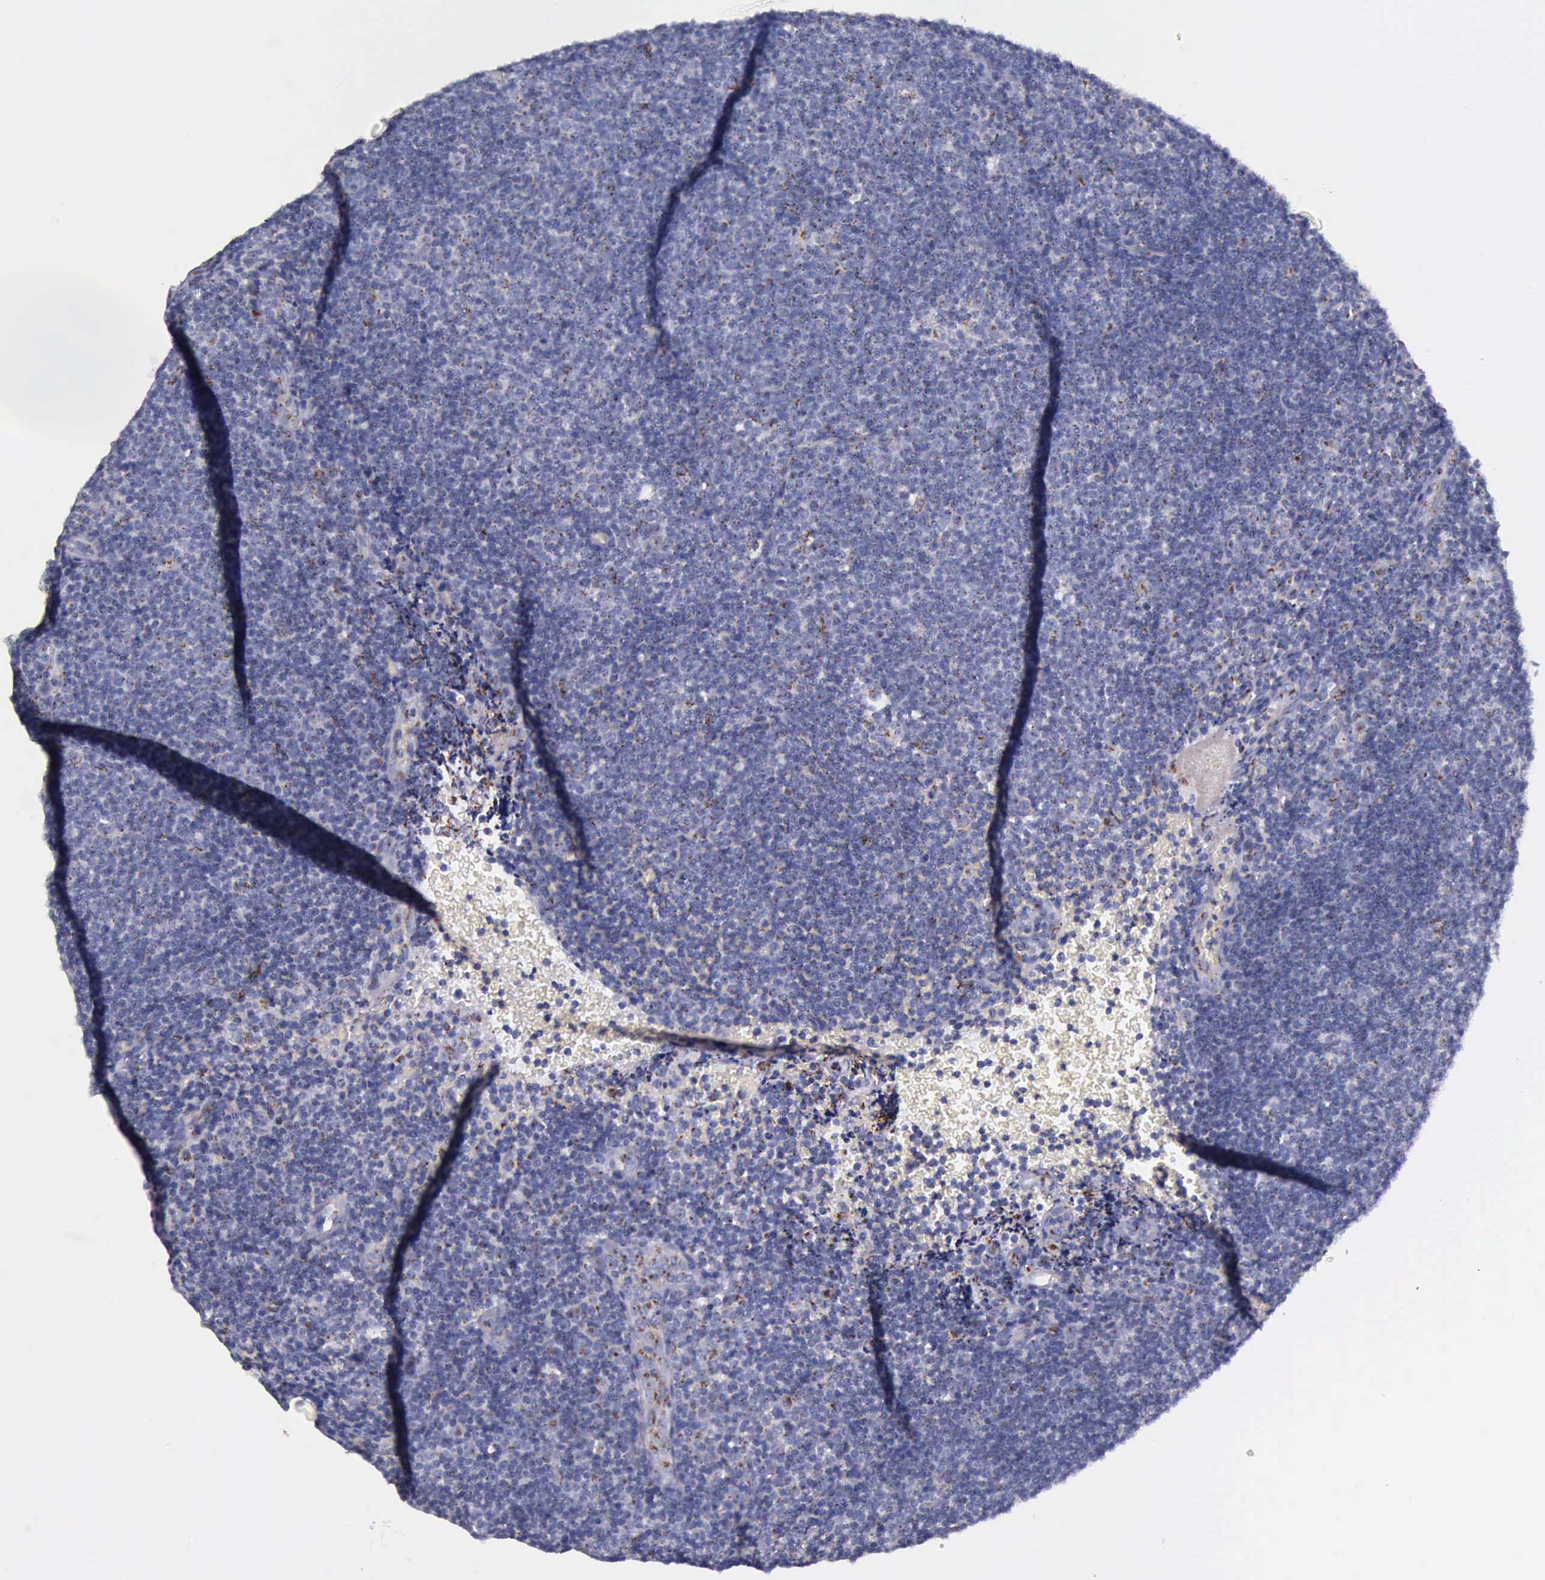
{"staining": {"intensity": "strong", "quantity": ">75%", "location": "cytoplasmic/membranous"}, "tissue": "lymphoma", "cell_type": "Tumor cells", "image_type": "cancer", "snomed": [{"axis": "morphology", "description": "Malignant lymphoma, non-Hodgkin's type, Low grade"}, {"axis": "topography", "description": "Lymph node"}], "caption": "A histopathology image of lymphoma stained for a protein demonstrates strong cytoplasmic/membranous brown staining in tumor cells. (DAB IHC, brown staining for protein, blue staining for nuclei).", "gene": "GOLGA5", "patient": {"sex": "male", "age": 49}}